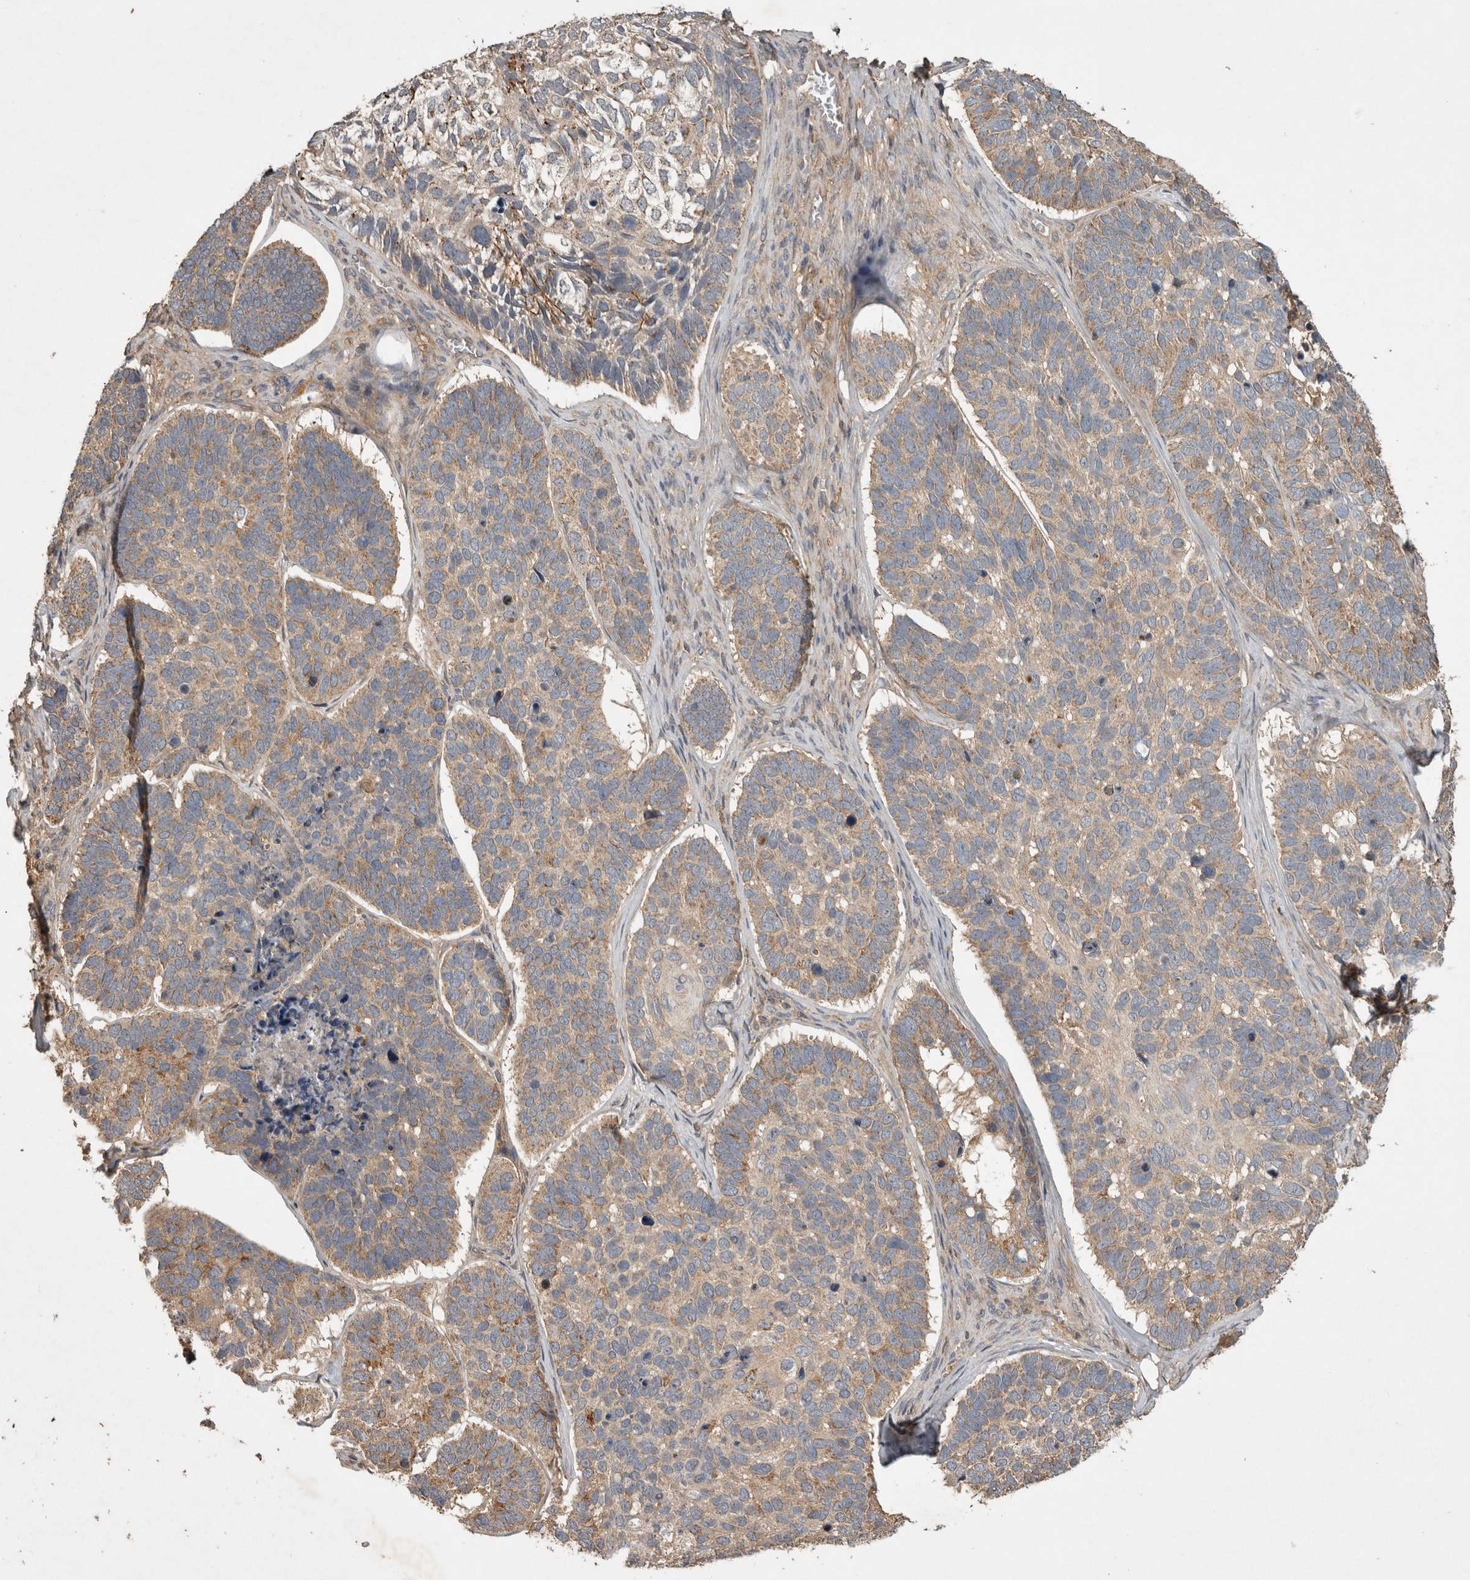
{"staining": {"intensity": "weak", "quantity": "25%-75%", "location": "cytoplasmic/membranous"}, "tissue": "skin cancer", "cell_type": "Tumor cells", "image_type": "cancer", "snomed": [{"axis": "morphology", "description": "Basal cell carcinoma"}, {"axis": "topography", "description": "Skin"}], "caption": "This is a photomicrograph of immunohistochemistry staining of skin cancer (basal cell carcinoma), which shows weak positivity in the cytoplasmic/membranous of tumor cells.", "gene": "TRMT61B", "patient": {"sex": "male", "age": 62}}